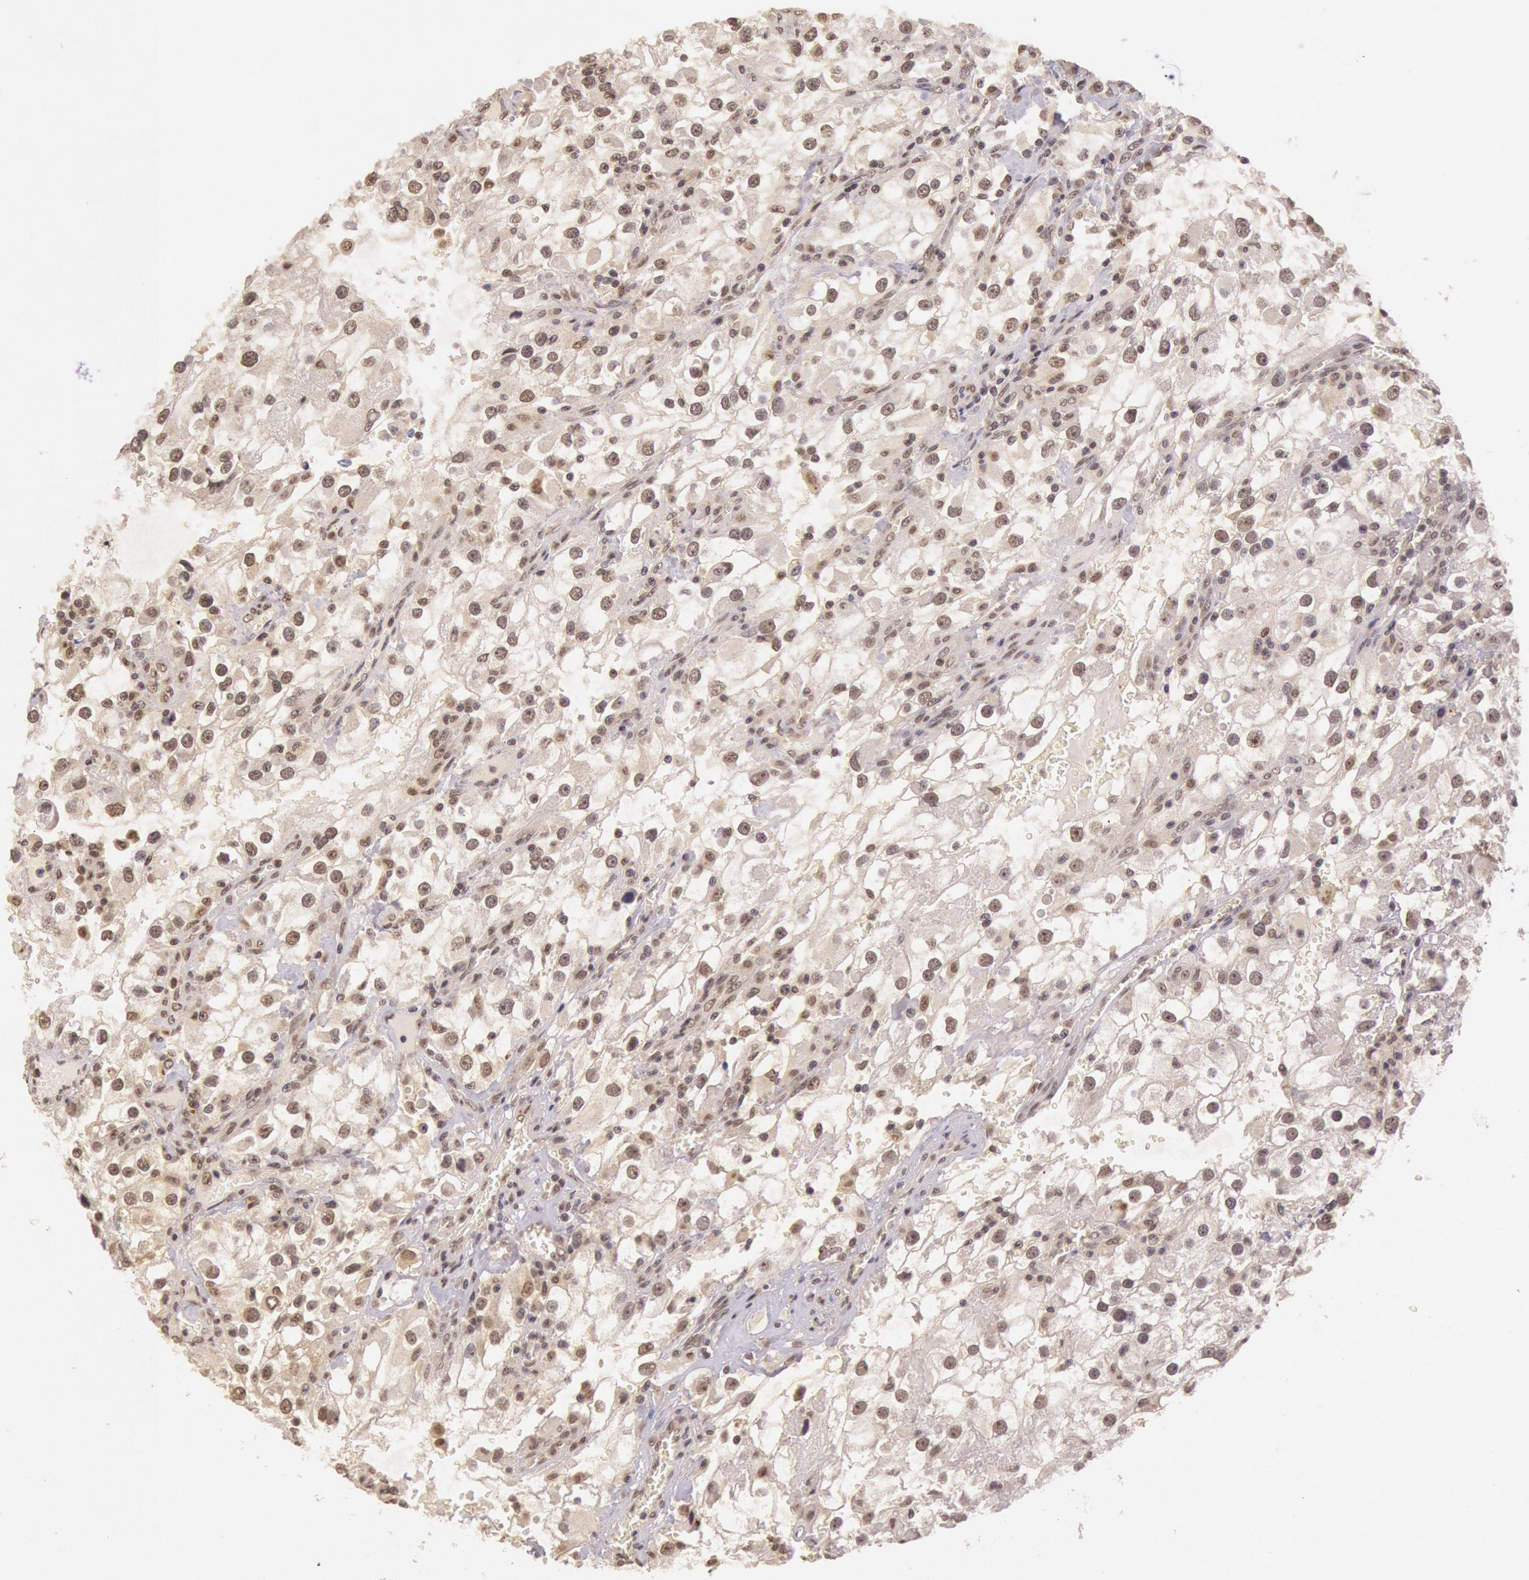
{"staining": {"intensity": "weak", "quantity": "25%-75%", "location": "cytoplasmic/membranous"}, "tissue": "renal cancer", "cell_type": "Tumor cells", "image_type": "cancer", "snomed": [{"axis": "morphology", "description": "Adenocarcinoma, NOS"}, {"axis": "topography", "description": "Kidney"}], "caption": "Immunohistochemistry (DAB) staining of human renal cancer (adenocarcinoma) displays weak cytoplasmic/membranous protein staining in about 25%-75% of tumor cells.", "gene": "RTL10", "patient": {"sex": "female", "age": 52}}